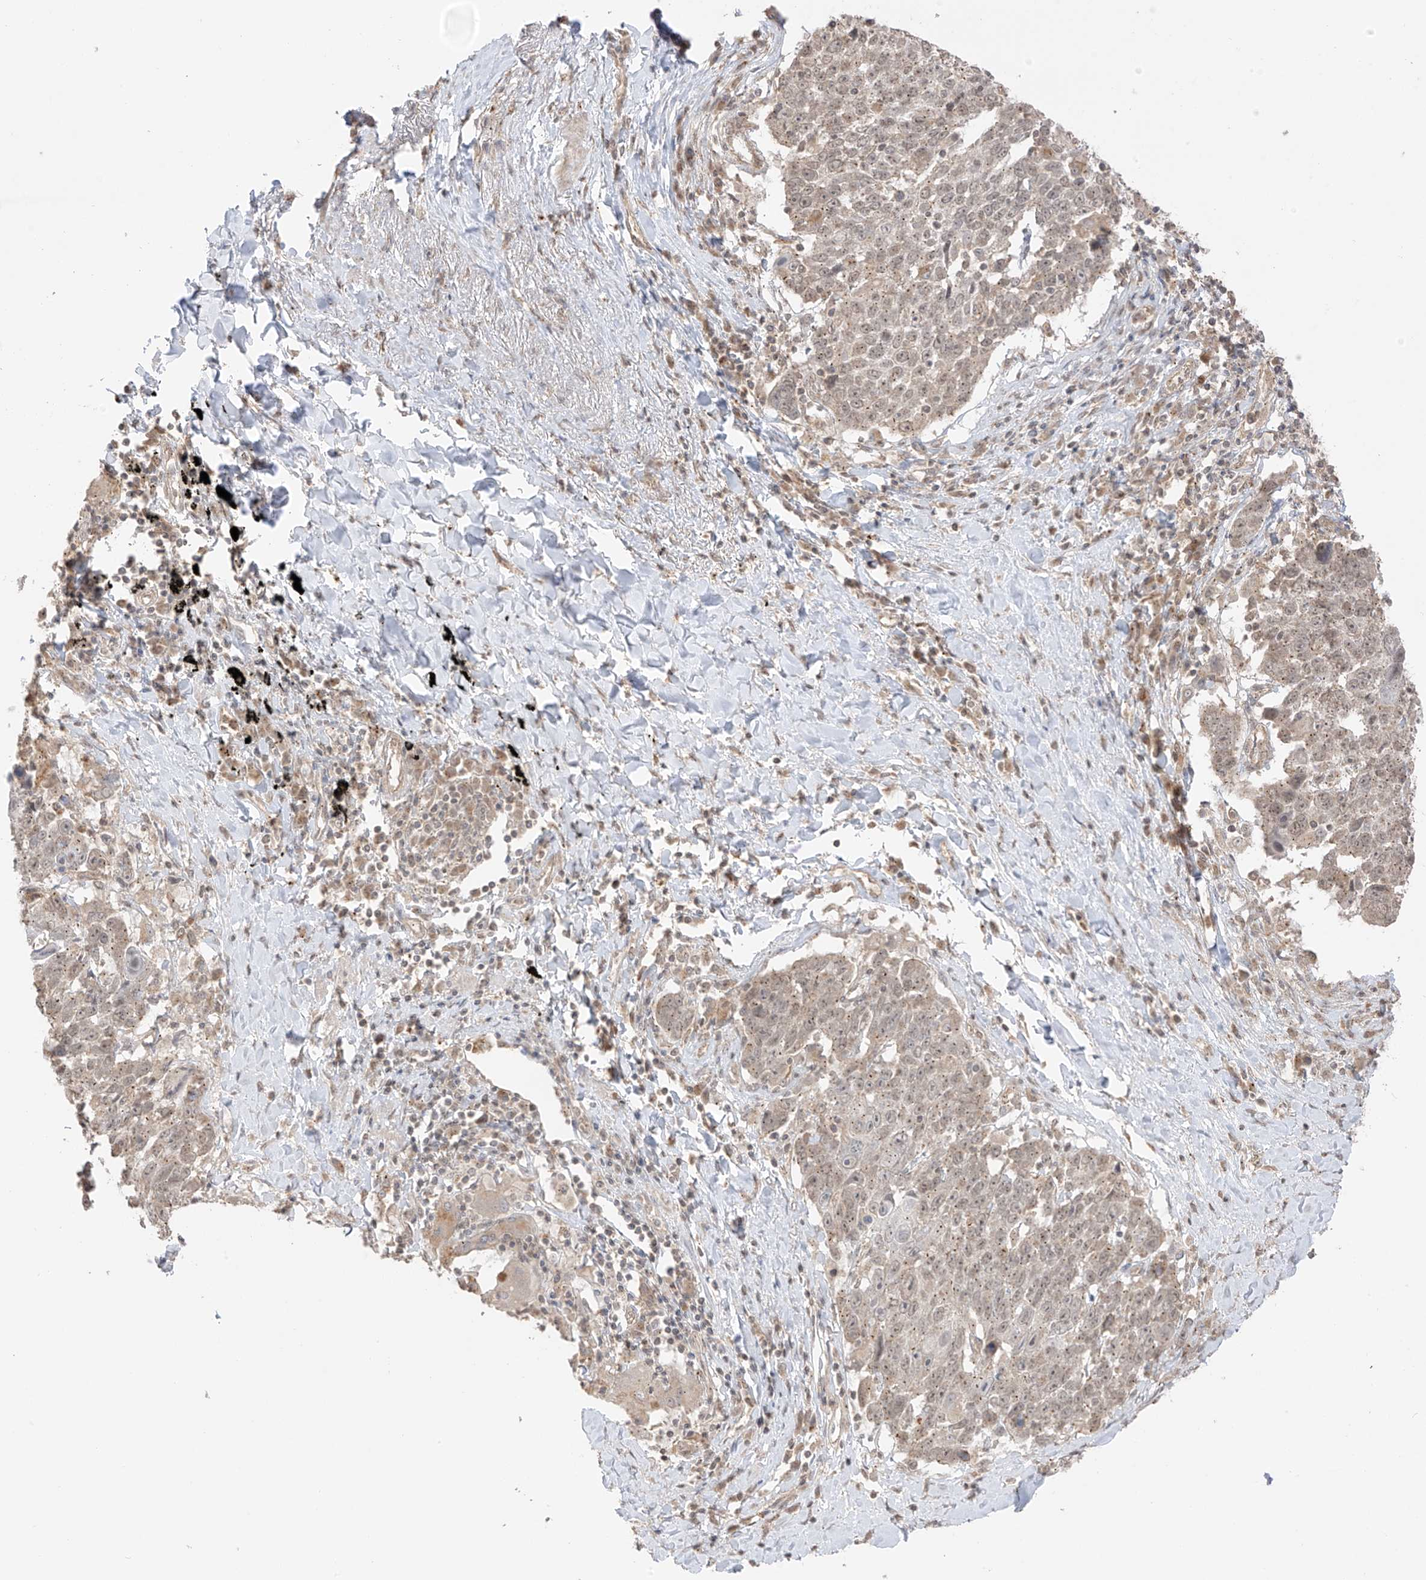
{"staining": {"intensity": "moderate", "quantity": "25%-75%", "location": "cytoplasmic/membranous"}, "tissue": "lung cancer", "cell_type": "Tumor cells", "image_type": "cancer", "snomed": [{"axis": "morphology", "description": "Squamous cell carcinoma, NOS"}, {"axis": "topography", "description": "Lung"}], "caption": "Immunohistochemical staining of squamous cell carcinoma (lung) exhibits moderate cytoplasmic/membranous protein staining in approximately 25%-75% of tumor cells.", "gene": "N4BP3", "patient": {"sex": "male", "age": 66}}